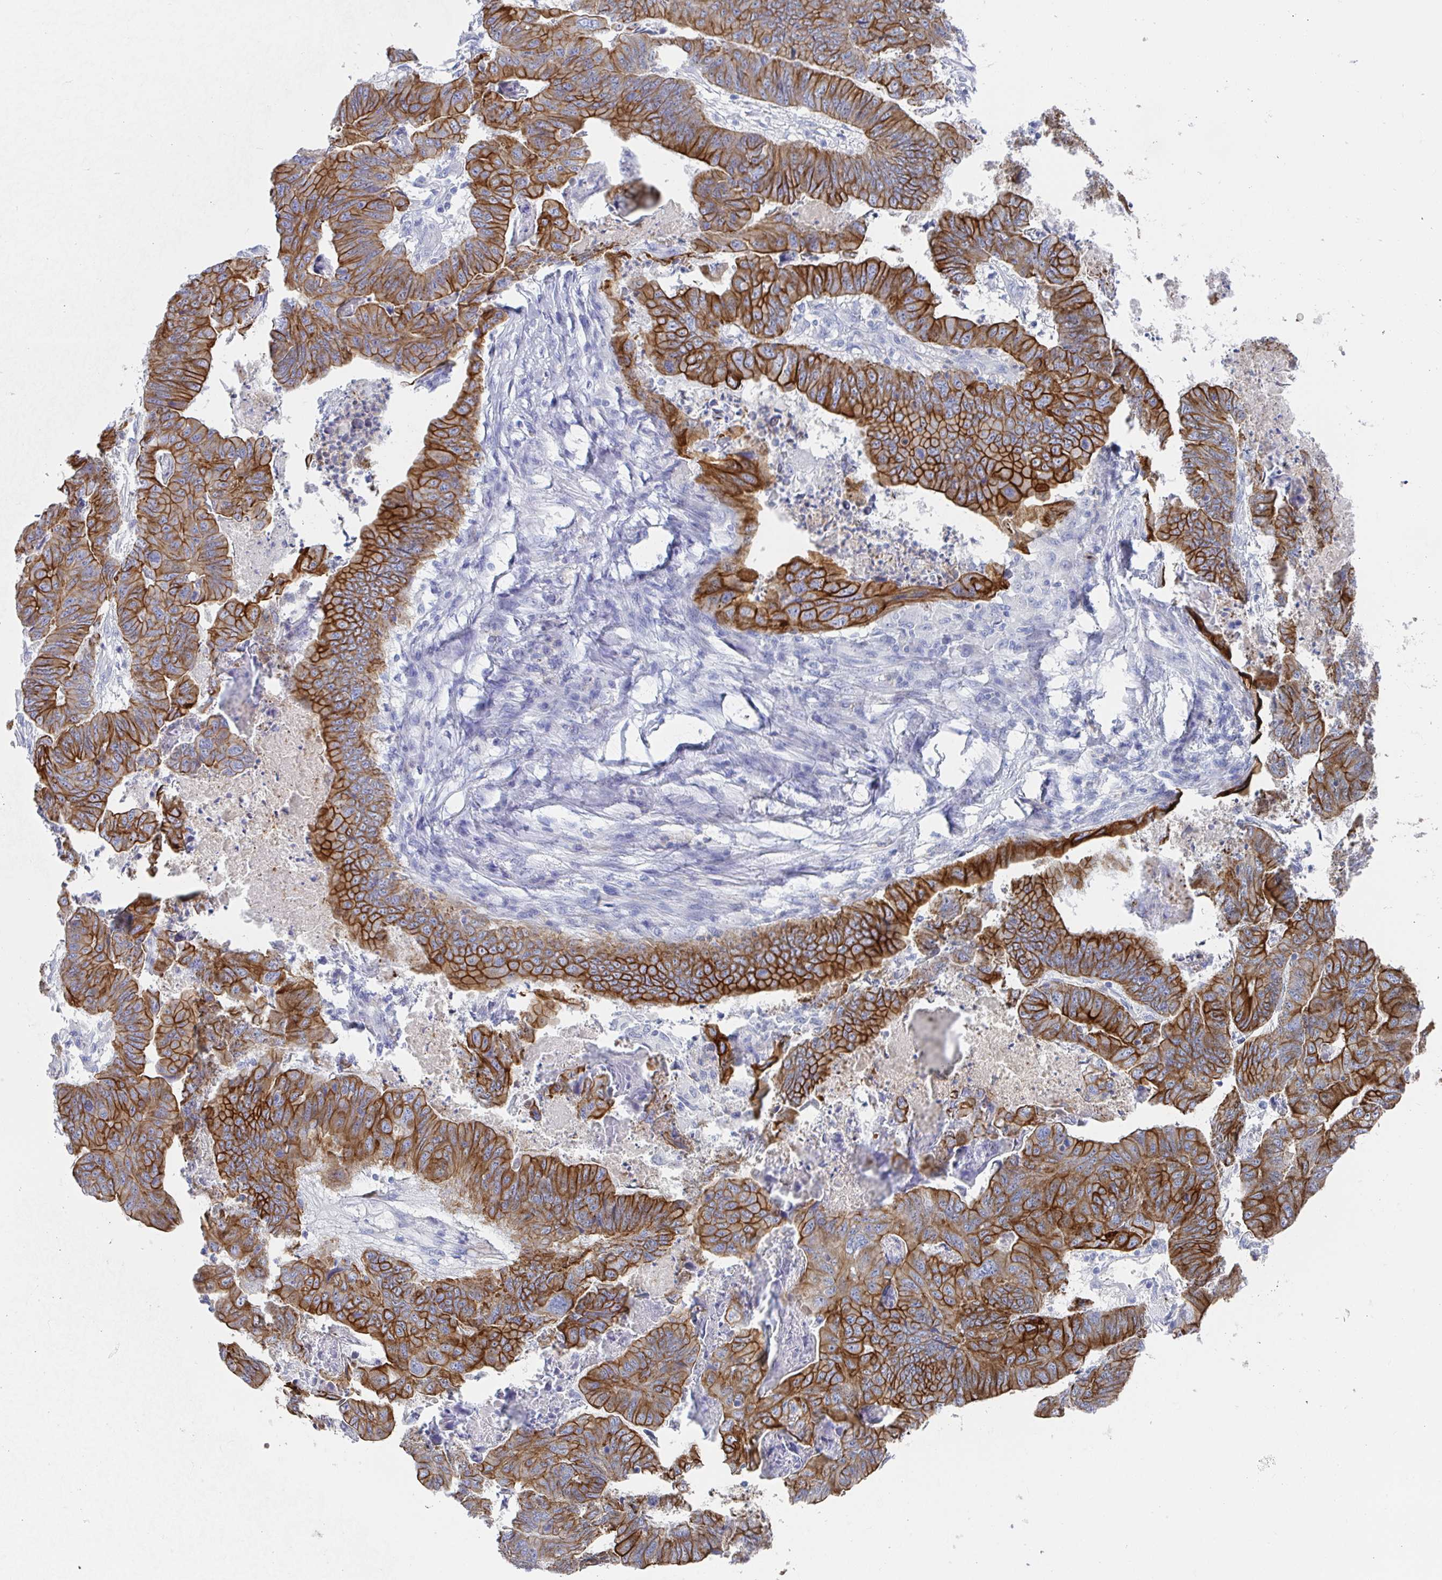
{"staining": {"intensity": "strong", "quantity": ">75%", "location": "cytoplasmic/membranous"}, "tissue": "stomach cancer", "cell_type": "Tumor cells", "image_type": "cancer", "snomed": [{"axis": "morphology", "description": "Adenocarcinoma, NOS"}, {"axis": "topography", "description": "Stomach, lower"}], "caption": "Protein analysis of stomach cancer tissue shows strong cytoplasmic/membranous expression in approximately >75% of tumor cells.", "gene": "CLDN8", "patient": {"sex": "male", "age": 77}}